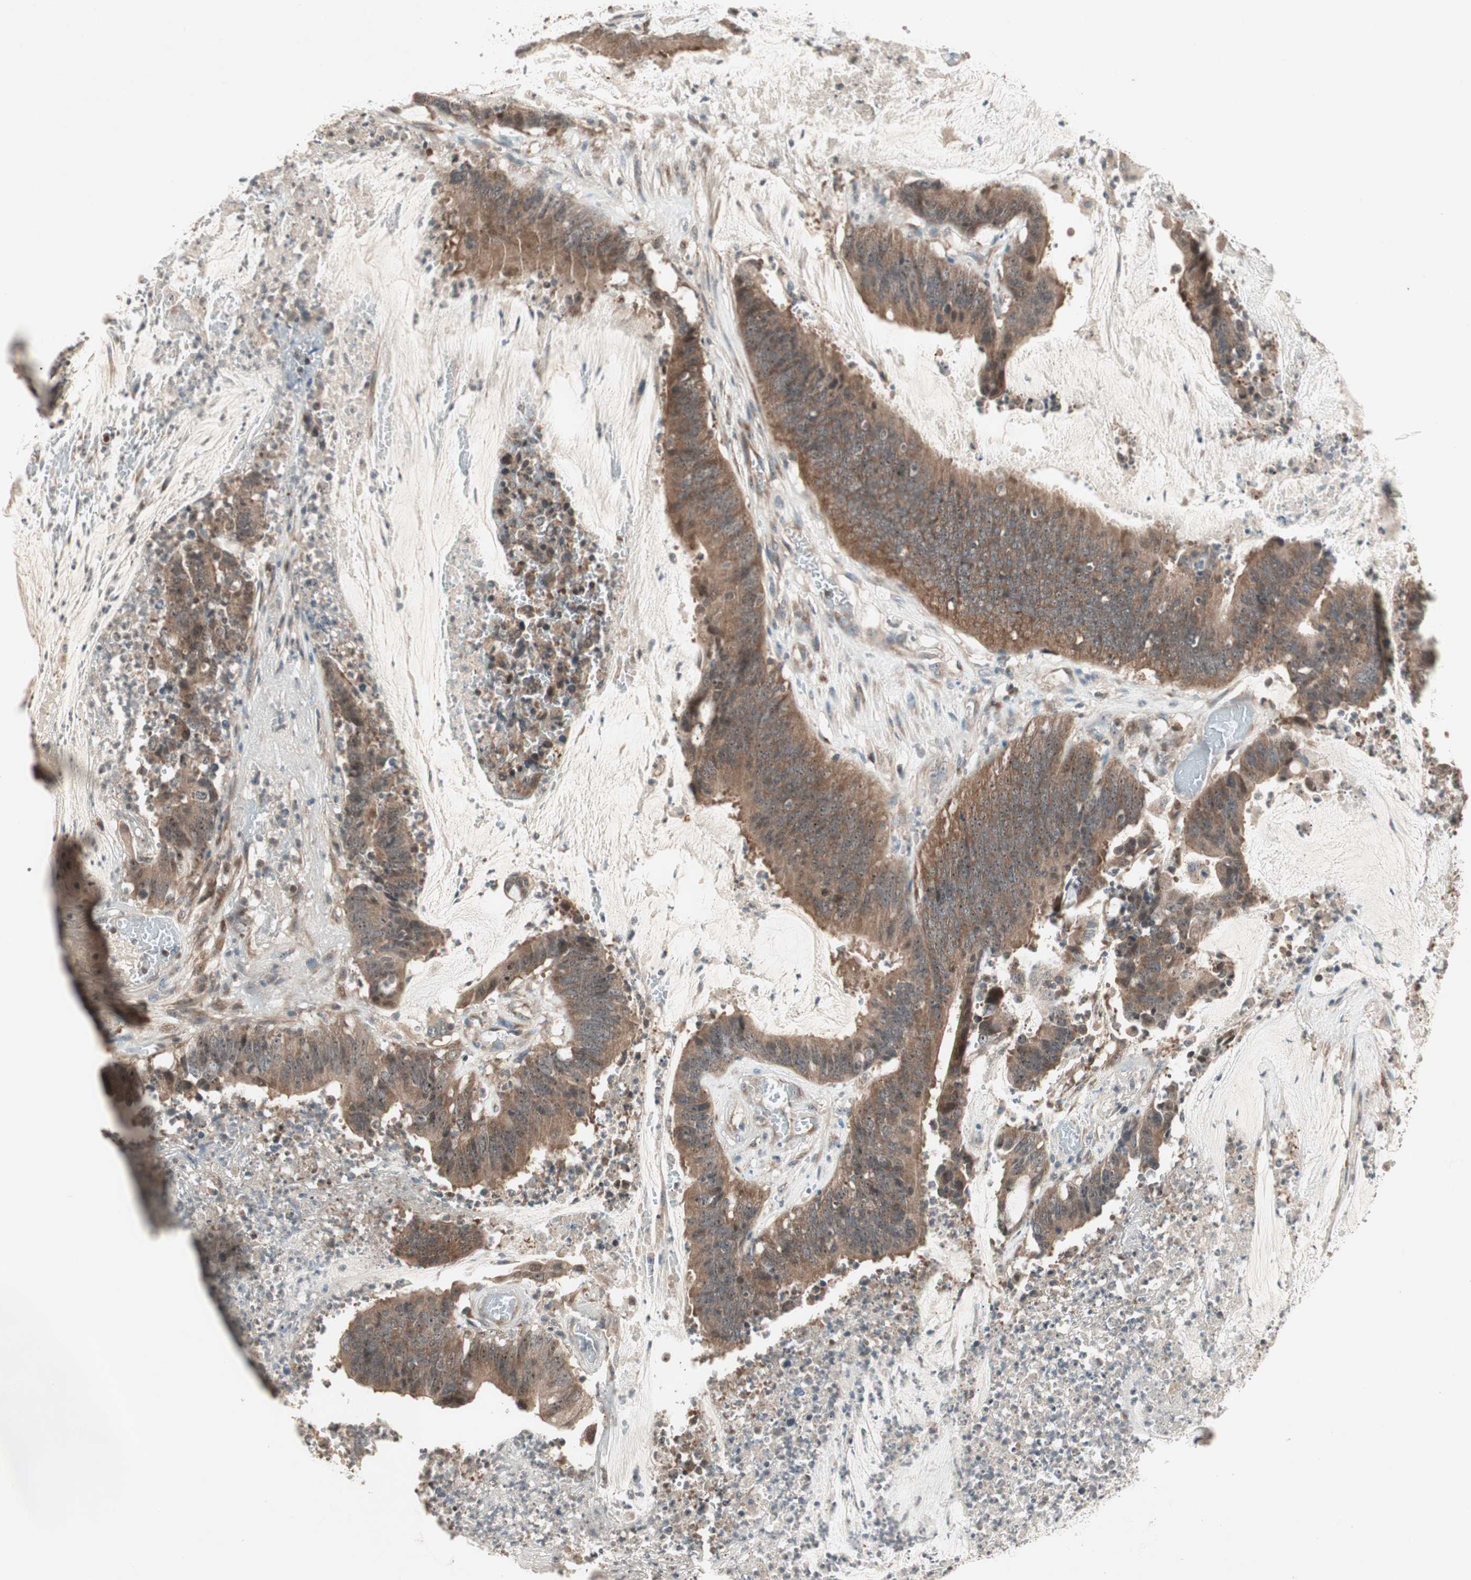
{"staining": {"intensity": "moderate", "quantity": ">75%", "location": "cytoplasmic/membranous,nuclear"}, "tissue": "colorectal cancer", "cell_type": "Tumor cells", "image_type": "cancer", "snomed": [{"axis": "morphology", "description": "Adenocarcinoma, NOS"}, {"axis": "topography", "description": "Rectum"}], "caption": "About >75% of tumor cells in human adenocarcinoma (colorectal) exhibit moderate cytoplasmic/membranous and nuclear protein positivity as visualized by brown immunohistochemical staining.", "gene": "IRS1", "patient": {"sex": "female", "age": 66}}